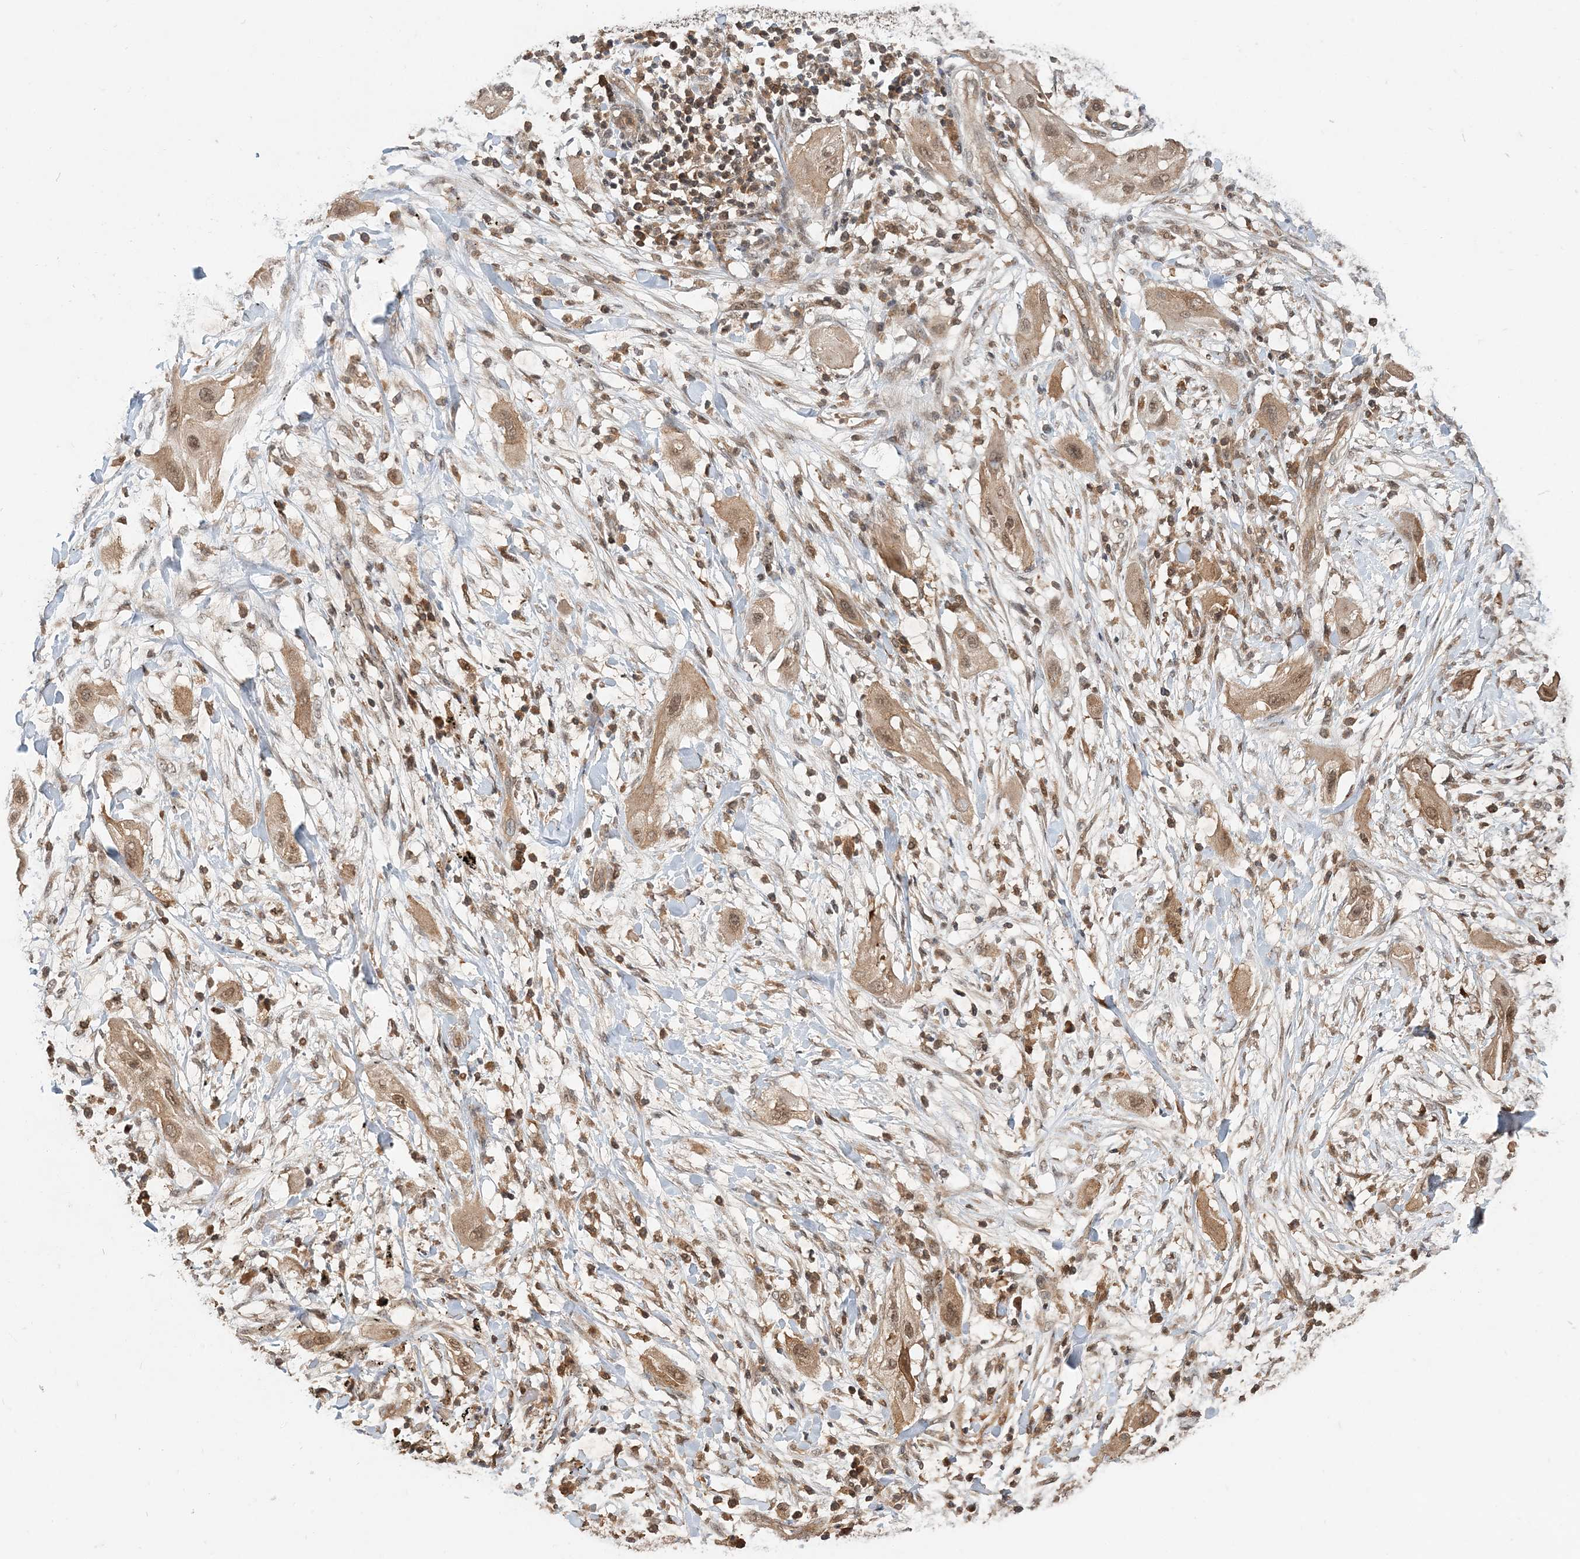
{"staining": {"intensity": "moderate", "quantity": ">75%", "location": "cytoplasmic/membranous,nuclear"}, "tissue": "lung cancer", "cell_type": "Tumor cells", "image_type": "cancer", "snomed": [{"axis": "morphology", "description": "Squamous cell carcinoma, NOS"}, {"axis": "topography", "description": "Lung"}], "caption": "Immunohistochemical staining of human squamous cell carcinoma (lung) demonstrates medium levels of moderate cytoplasmic/membranous and nuclear protein expression in about >75% of tumor cells. The protein is stained brown, and the nuclei are stained in blue (DAB (3,3'-diaminobenzidine) IHC with brightfield microscopy, high magnification).", "gene": "CAB39", "patient": {"sex": "female", "age": 47}}